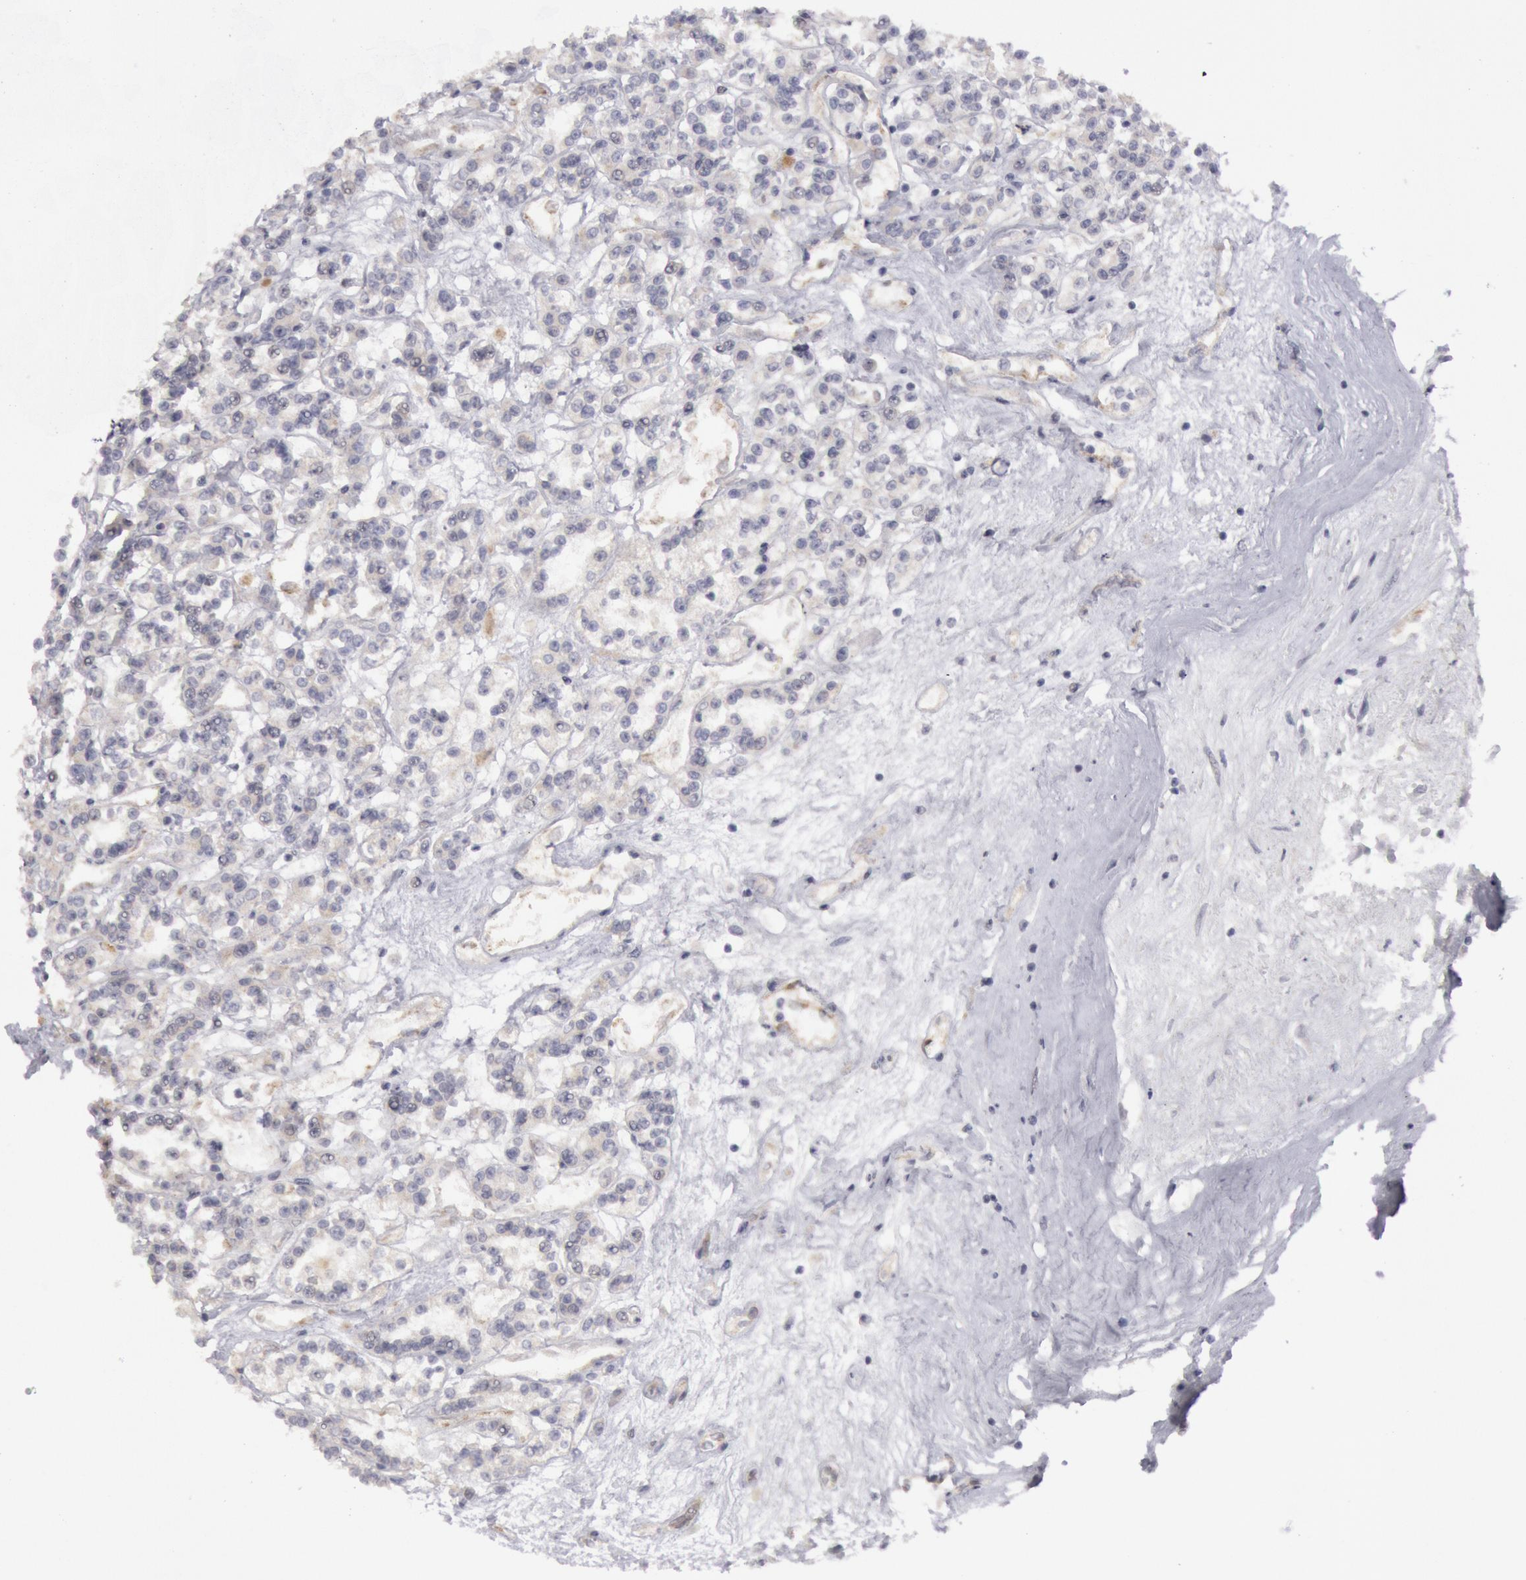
{"staining": {"intensity": "negative", "quantity": "none", "location": "none"}, "tissue": "renal cancer", "cell_type": "Tumor cells", "image_type": "cancer", "snomed": [{"axis": "morphology", "description": "Adenocarcinoma, NOS"}, {"axis": "topography", "description": "Kidney"}], "caption": "Immunohistochemistry (IHC) histopathology image of human renal adenocarcinoma stained for a protein (brown), which exhibits no expression in tumor cells.", "gene": "JOSD1", "patient": {"sex": "female", "age": 76}}